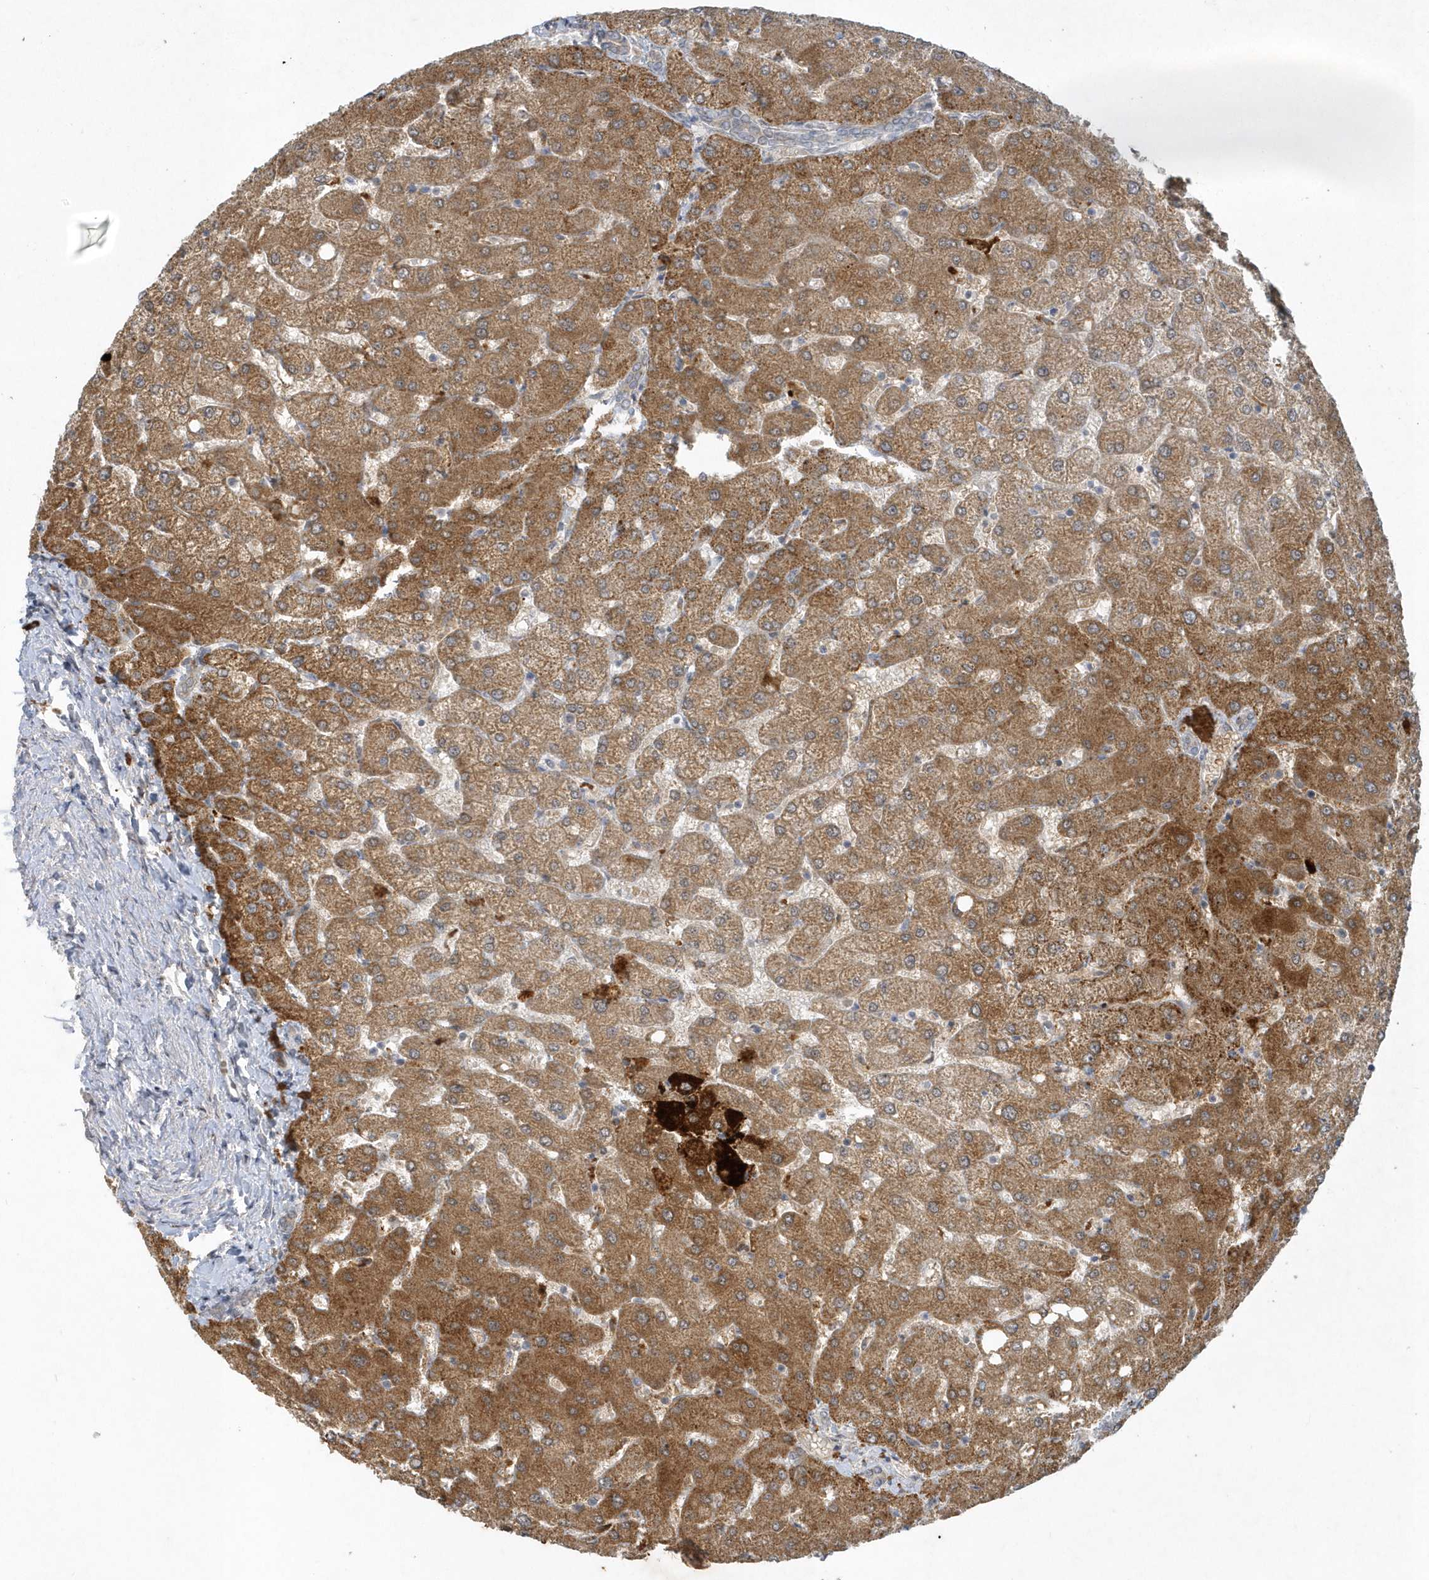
{"staining": {"intensity": "negative", "quantity": "none", "location": "none"}, "tissue": "liver", "cell_type": "Cholangiocytes", "image_type": "normal", "snomed": [{"axis": "morphology", "description": "Normal tissue, NOS"}, {"axis": "topography", "description": "Liver"}], "caption": "Immunohistochemistry photomicrograph of benign liver: human liver stained with DAB demonstrates no significant protein positivity in cholangiocytes.", "gene": "THG1L", "patient": {"sex": "female", "age": 54}}